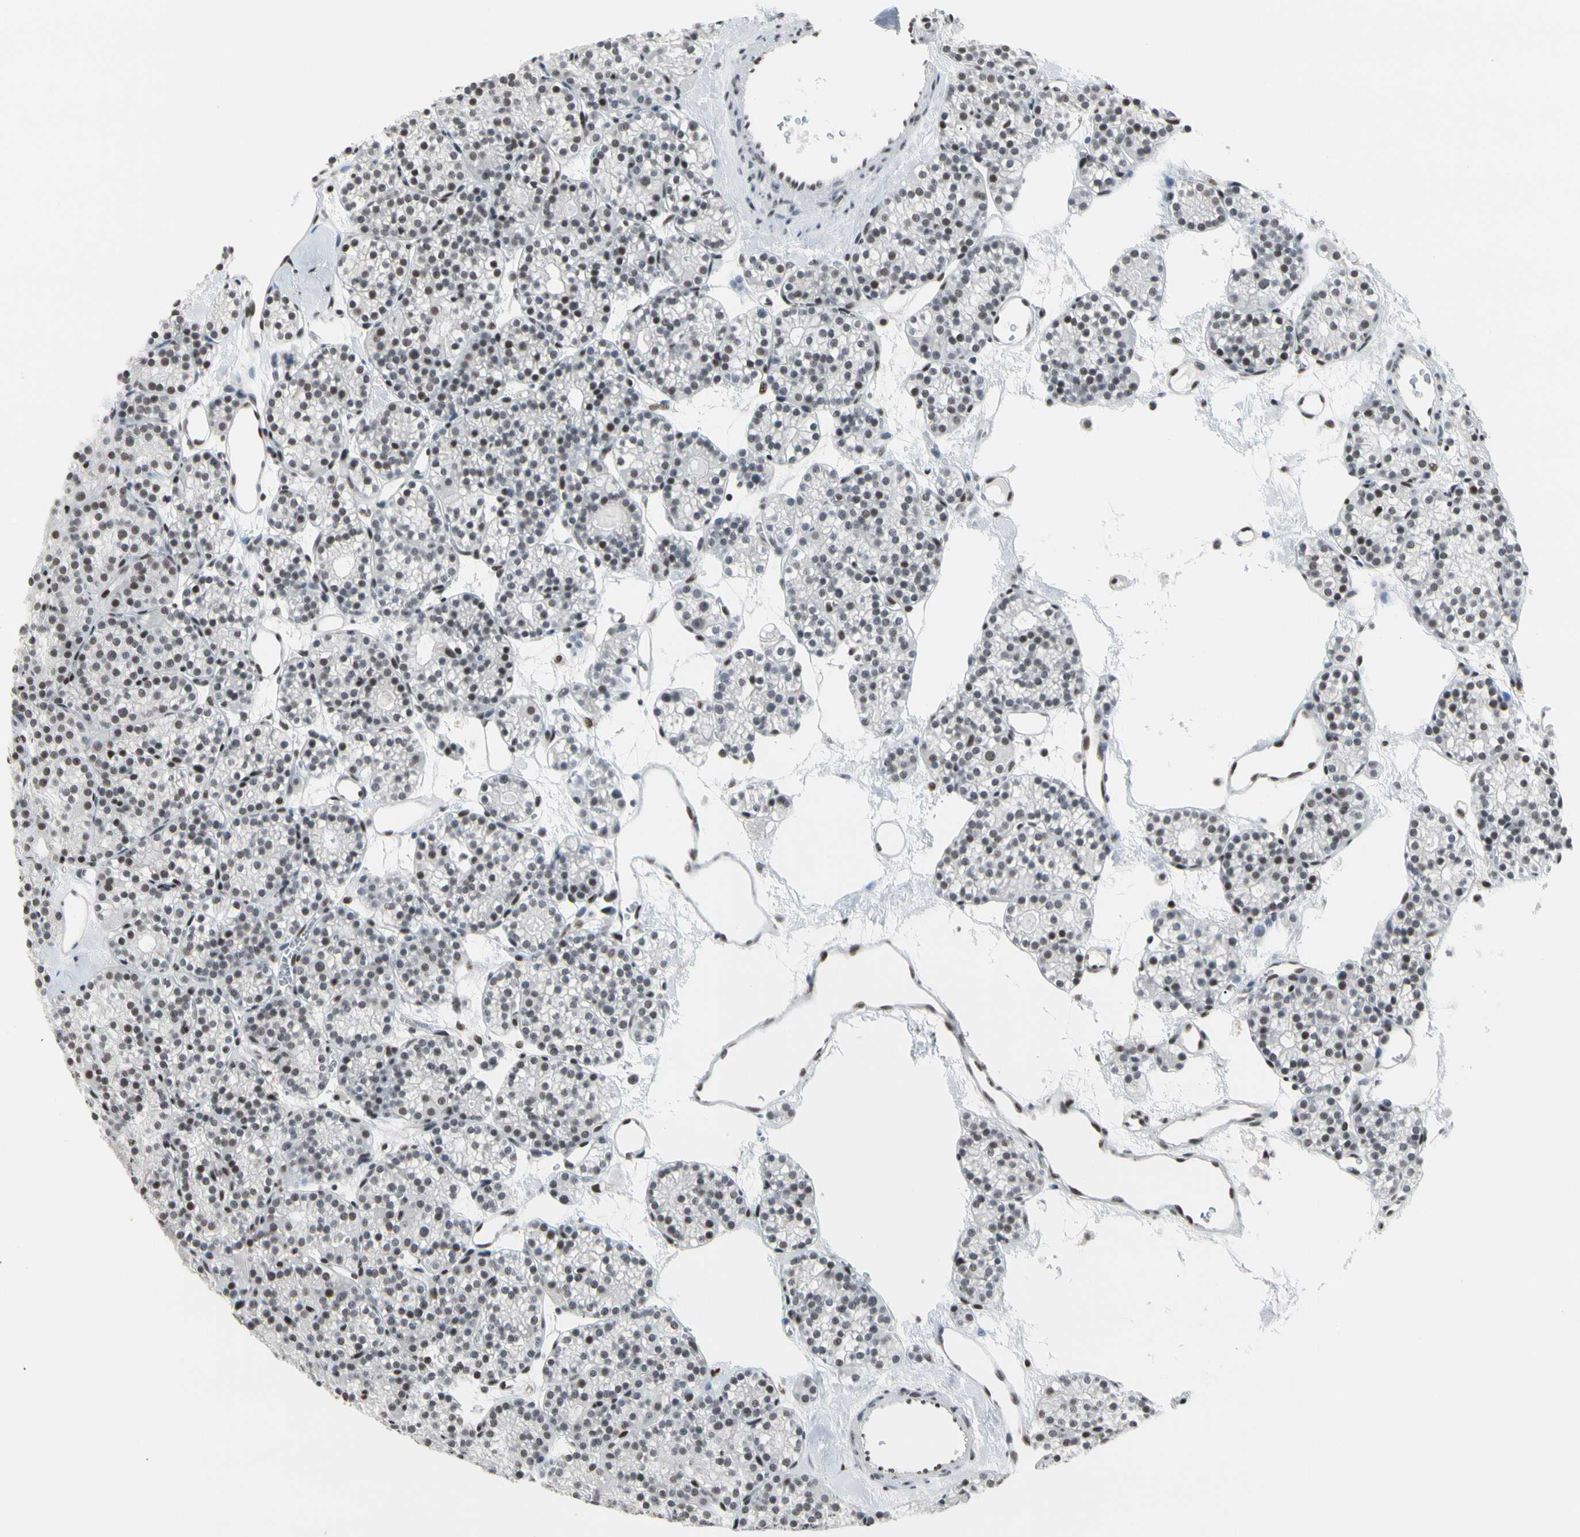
{"staining": {"intensity": "moderate", "quantity": "25%-75%", "location": "nuclear"}, "tissue": "parathyroid gland", "cell_type": "Glandular cells", "image_type": "normal", "snomed": [{"axis": "morphology", "description": "Normal tissue, NOS"}, {"axis": "topography", "description": "Parathyroid gland"}], "caption": "Moderate nuclear positivity is present in about 25%-75% of glandular cells in normal parathyroid gland. (DAB (3,3'-diaminobenzidine) = brown stain, brightfield microscopy at high magnification).", "gene": "FAM98B", "patient": {"sex": "female", "age": 64}}